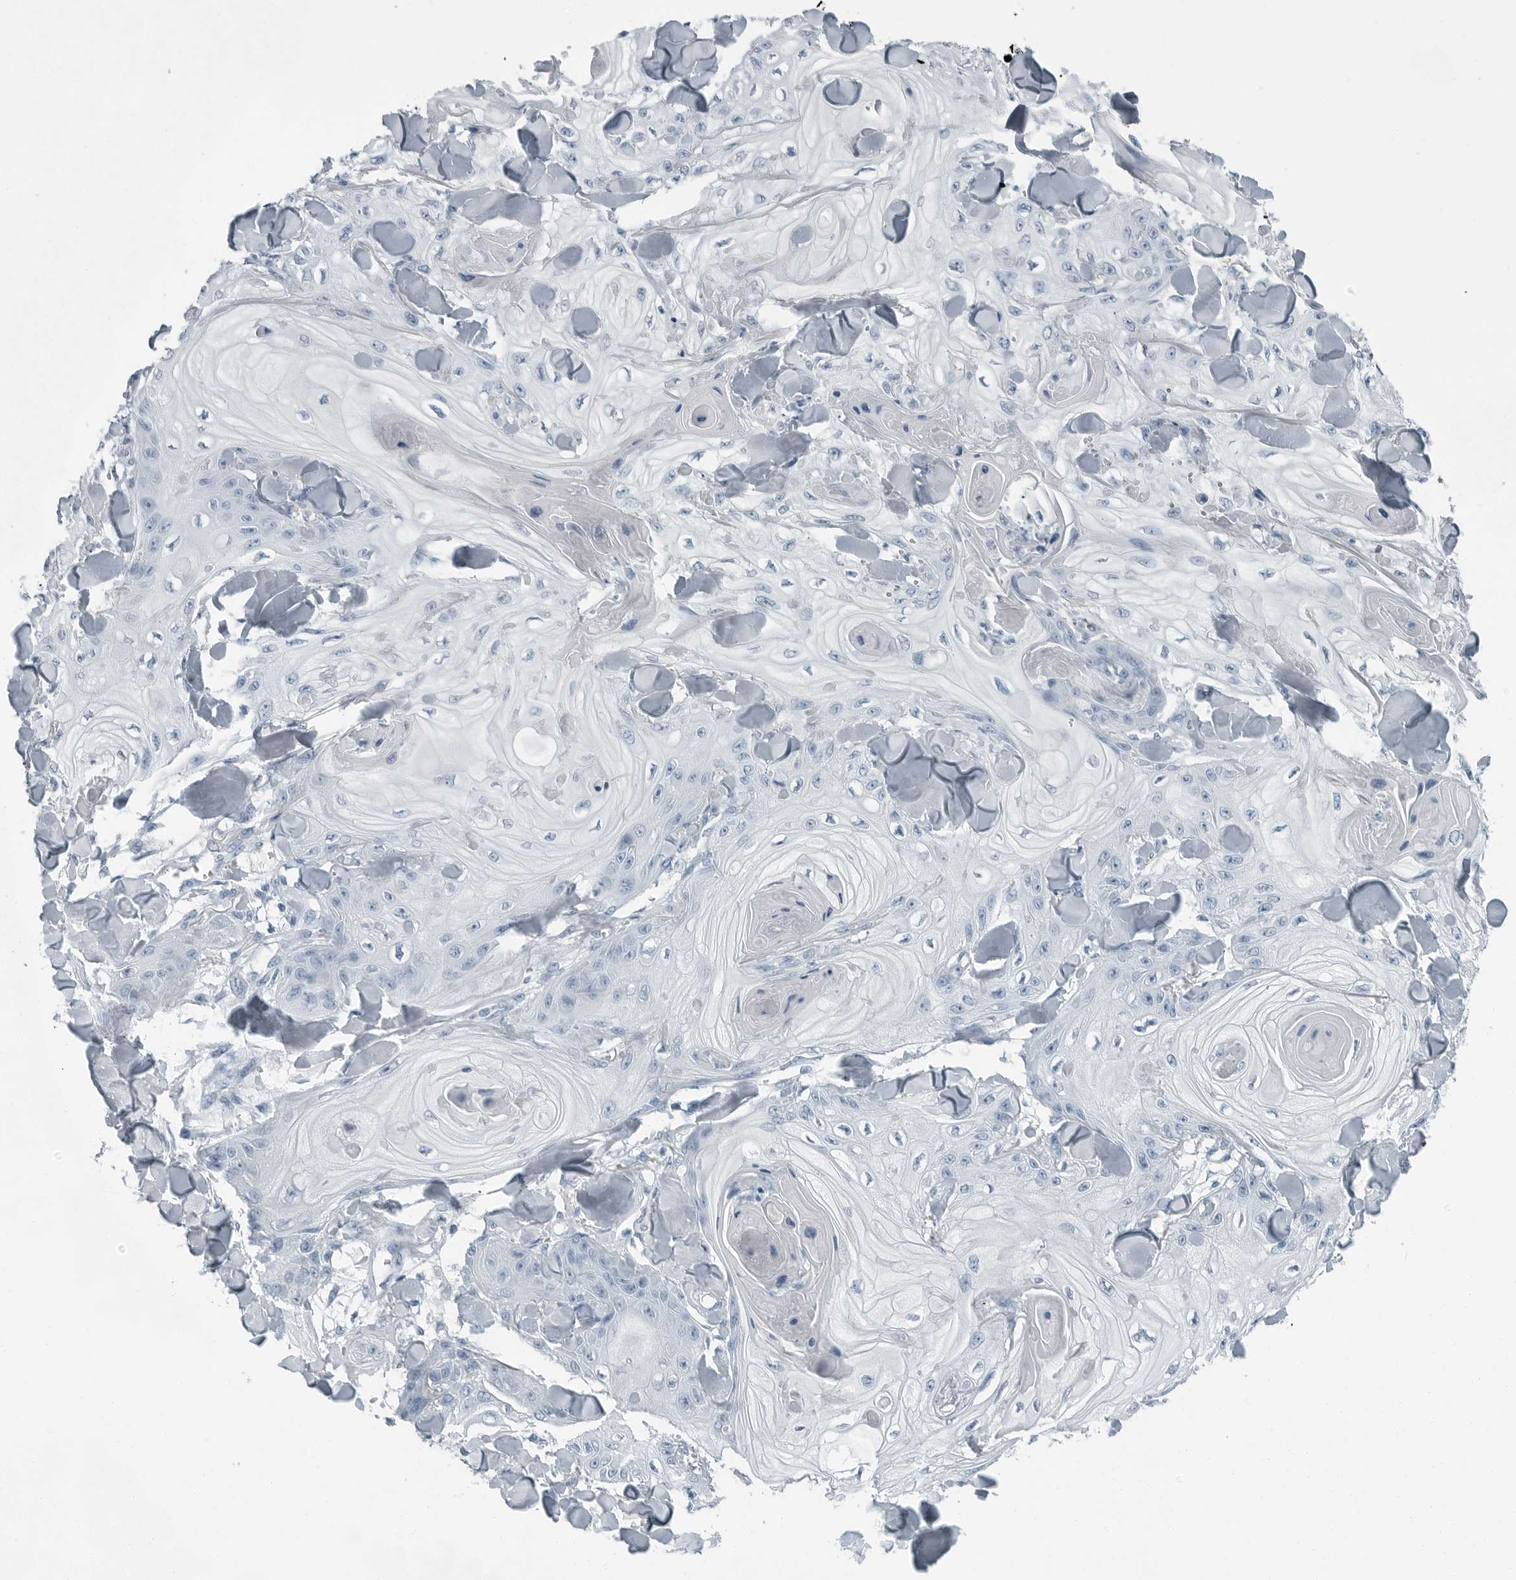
{"staining": {"intensity": "negative", "quantity": "none", "location": "none"}, "tissue": "skin cancer", "cell_type": "Tumor cells", "image_type": "cancer", "snomed": [{"axis": "morphology", "description": "Squamous cell carcinoma, NOS"}, {"axis": "topography", "description": "Skin"}], "caption": "Micrograph shows no protein staining in tumor cells of squamous cell carcinoma (skin) tissue.", "gene": "FABP6", "patient": {"sex": "male", "age": 74}}